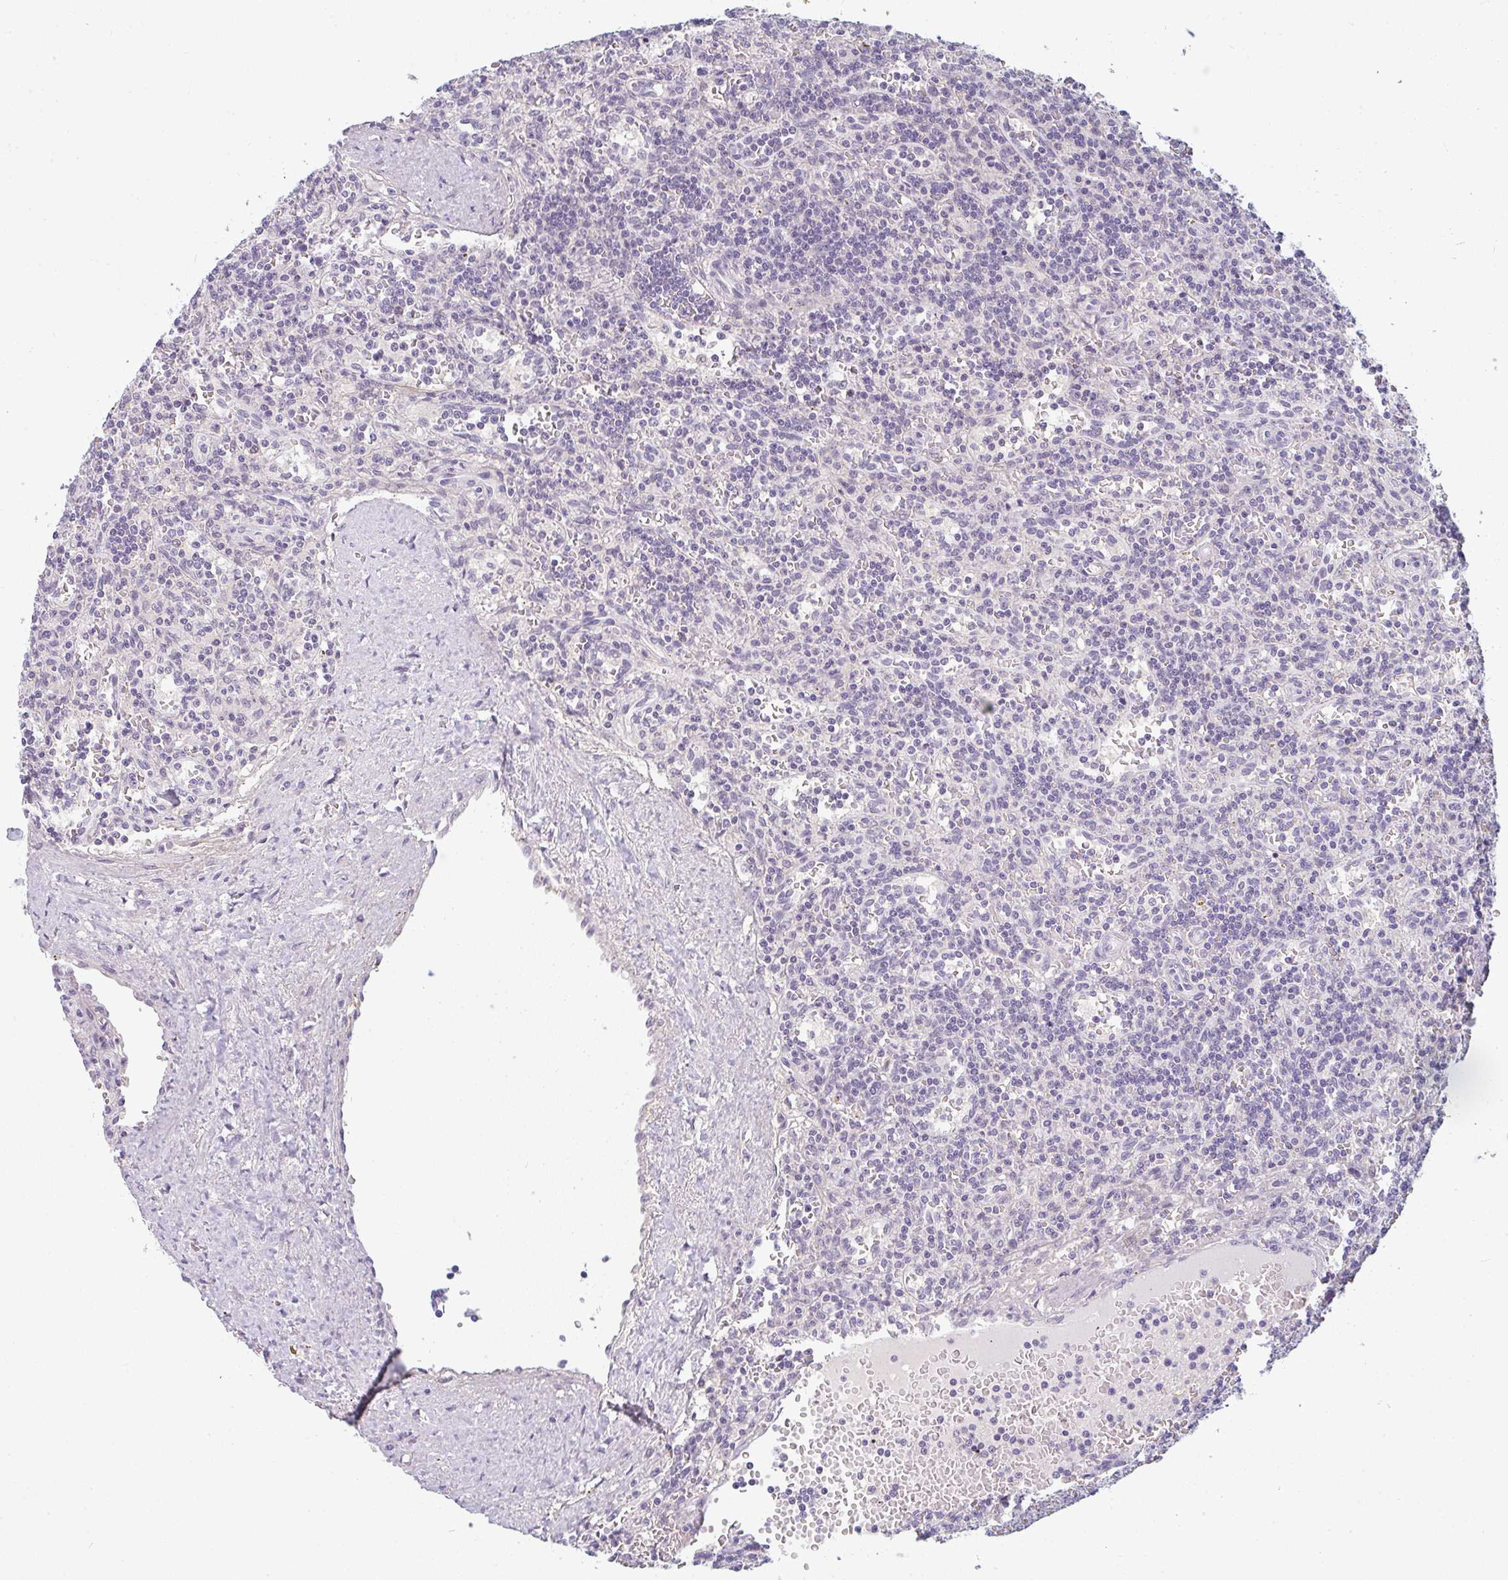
{"staining": {"intensity": "negative", "quantity": "none", "location": "none"}, "tissue": "lymphoma", "cell_type": "Tumor cells", "image_type": "cancer", "snomed": [{"axis": "morphology", "description": "Malignant lymphoma, non-Hodgkin's type, Low grade"}, {"axis": "topography", "description": "Spleen"}], "caption": "Micrograph shows no protein staining in tumor cells of malignant lymphoma, non-Hodgkin's type (low-grade) tissue. (DAB (3,3'-diaminobenzidine) immunohistochemistry (IHC), high magnification).", "gene": "PPFIA4", "patient": {"sex": "male", "age": 73}}